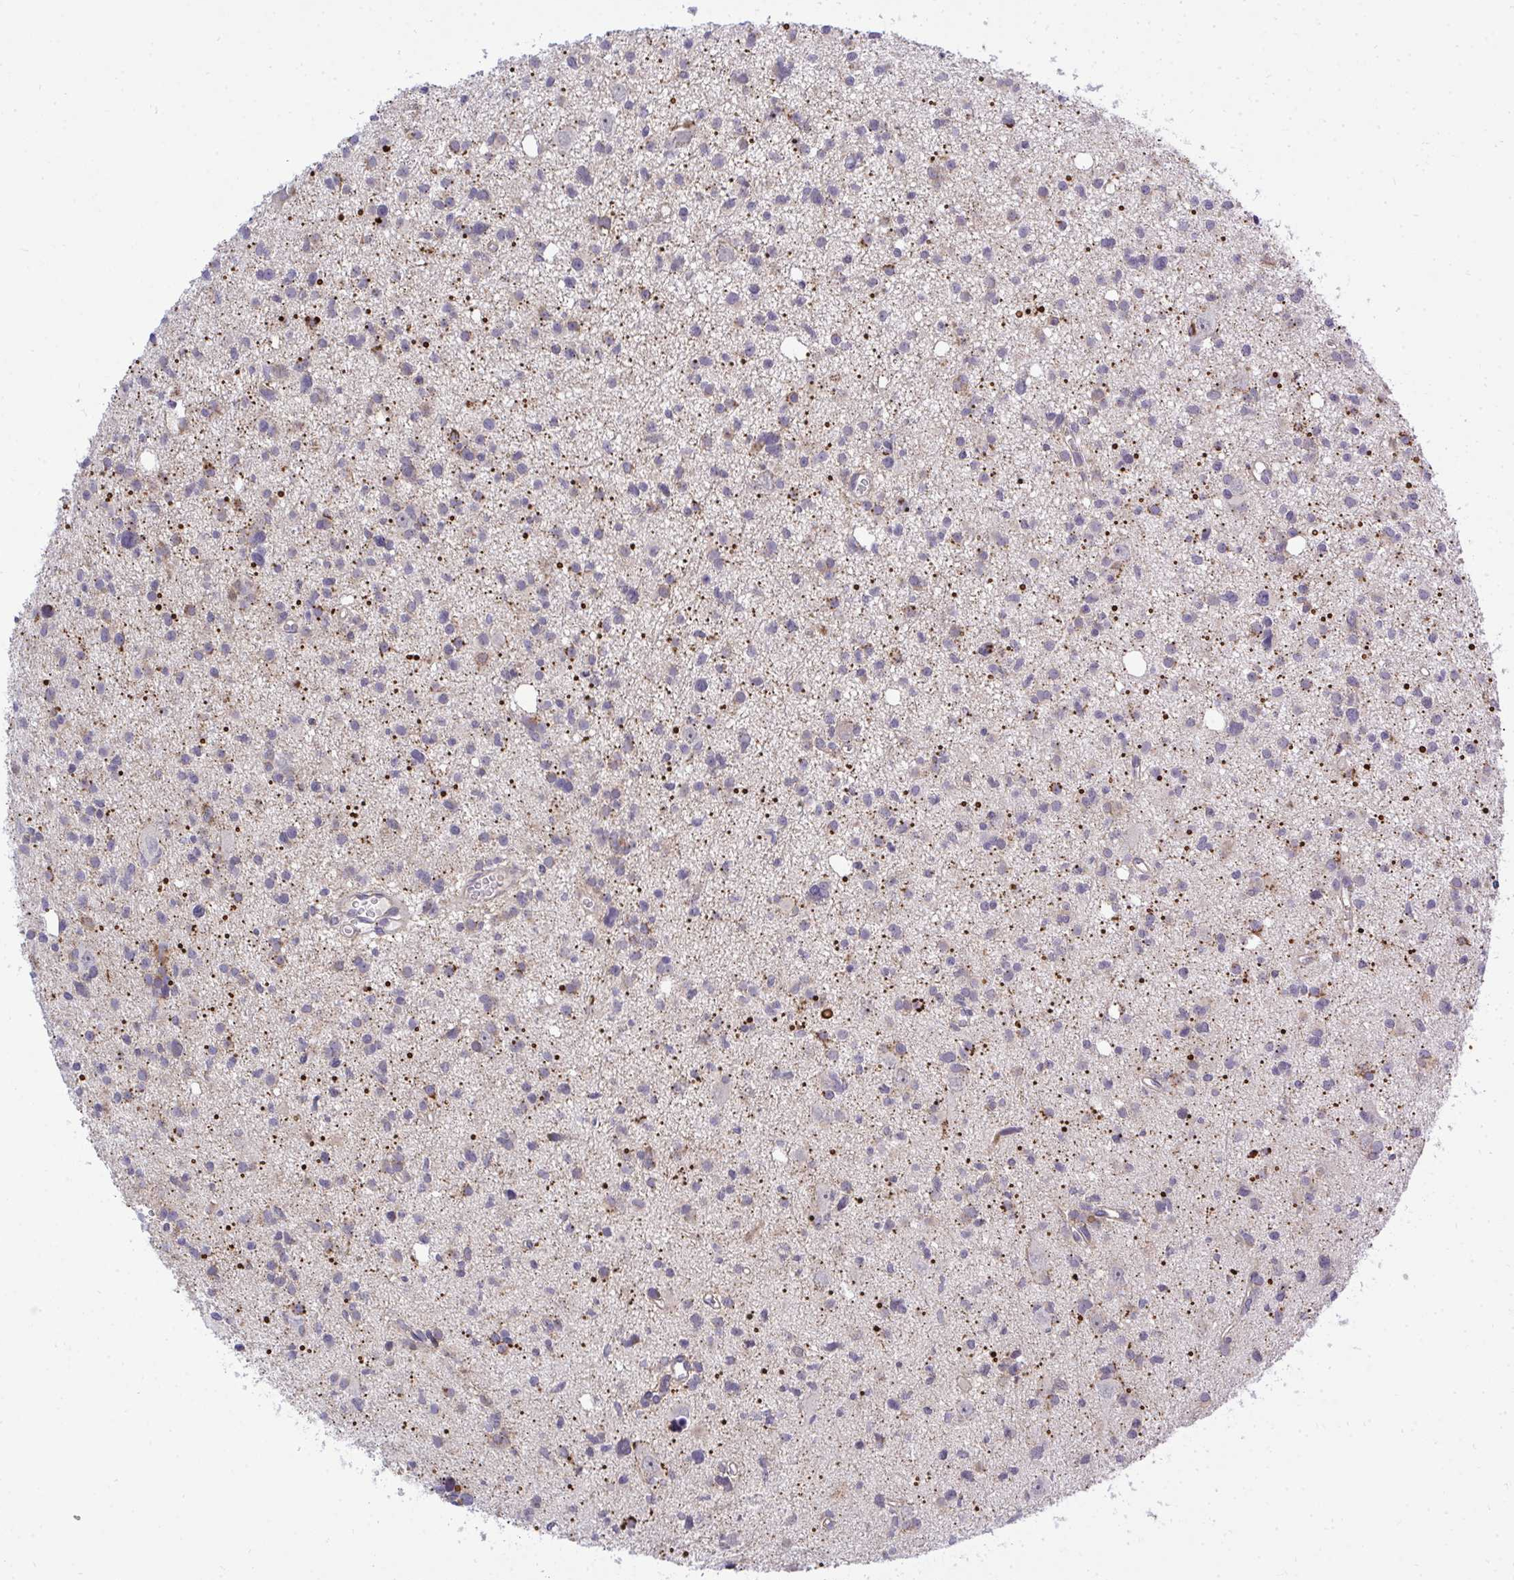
{"staining": {"intensity": "weak", "quantity": "25%-75%", "location": "cytoplasmic/membranous"}, "tissue": "glioma", "cell_type": "Tumor cells", "image_type": "cancer", "snomed": [{"axis": "morphology", "description": "Glioma, malignant, High grade"}, {"axis": "topography", "description": "Brain"}], "caption": "The histopathology image demonstrates a brown stain indicating the presence of a protein in the cytoplasmic/membranous of tumor cells in high-grade glioma (malignant).", "gene": "XAF1", "patient": {"sex": "male", "age": 23}}